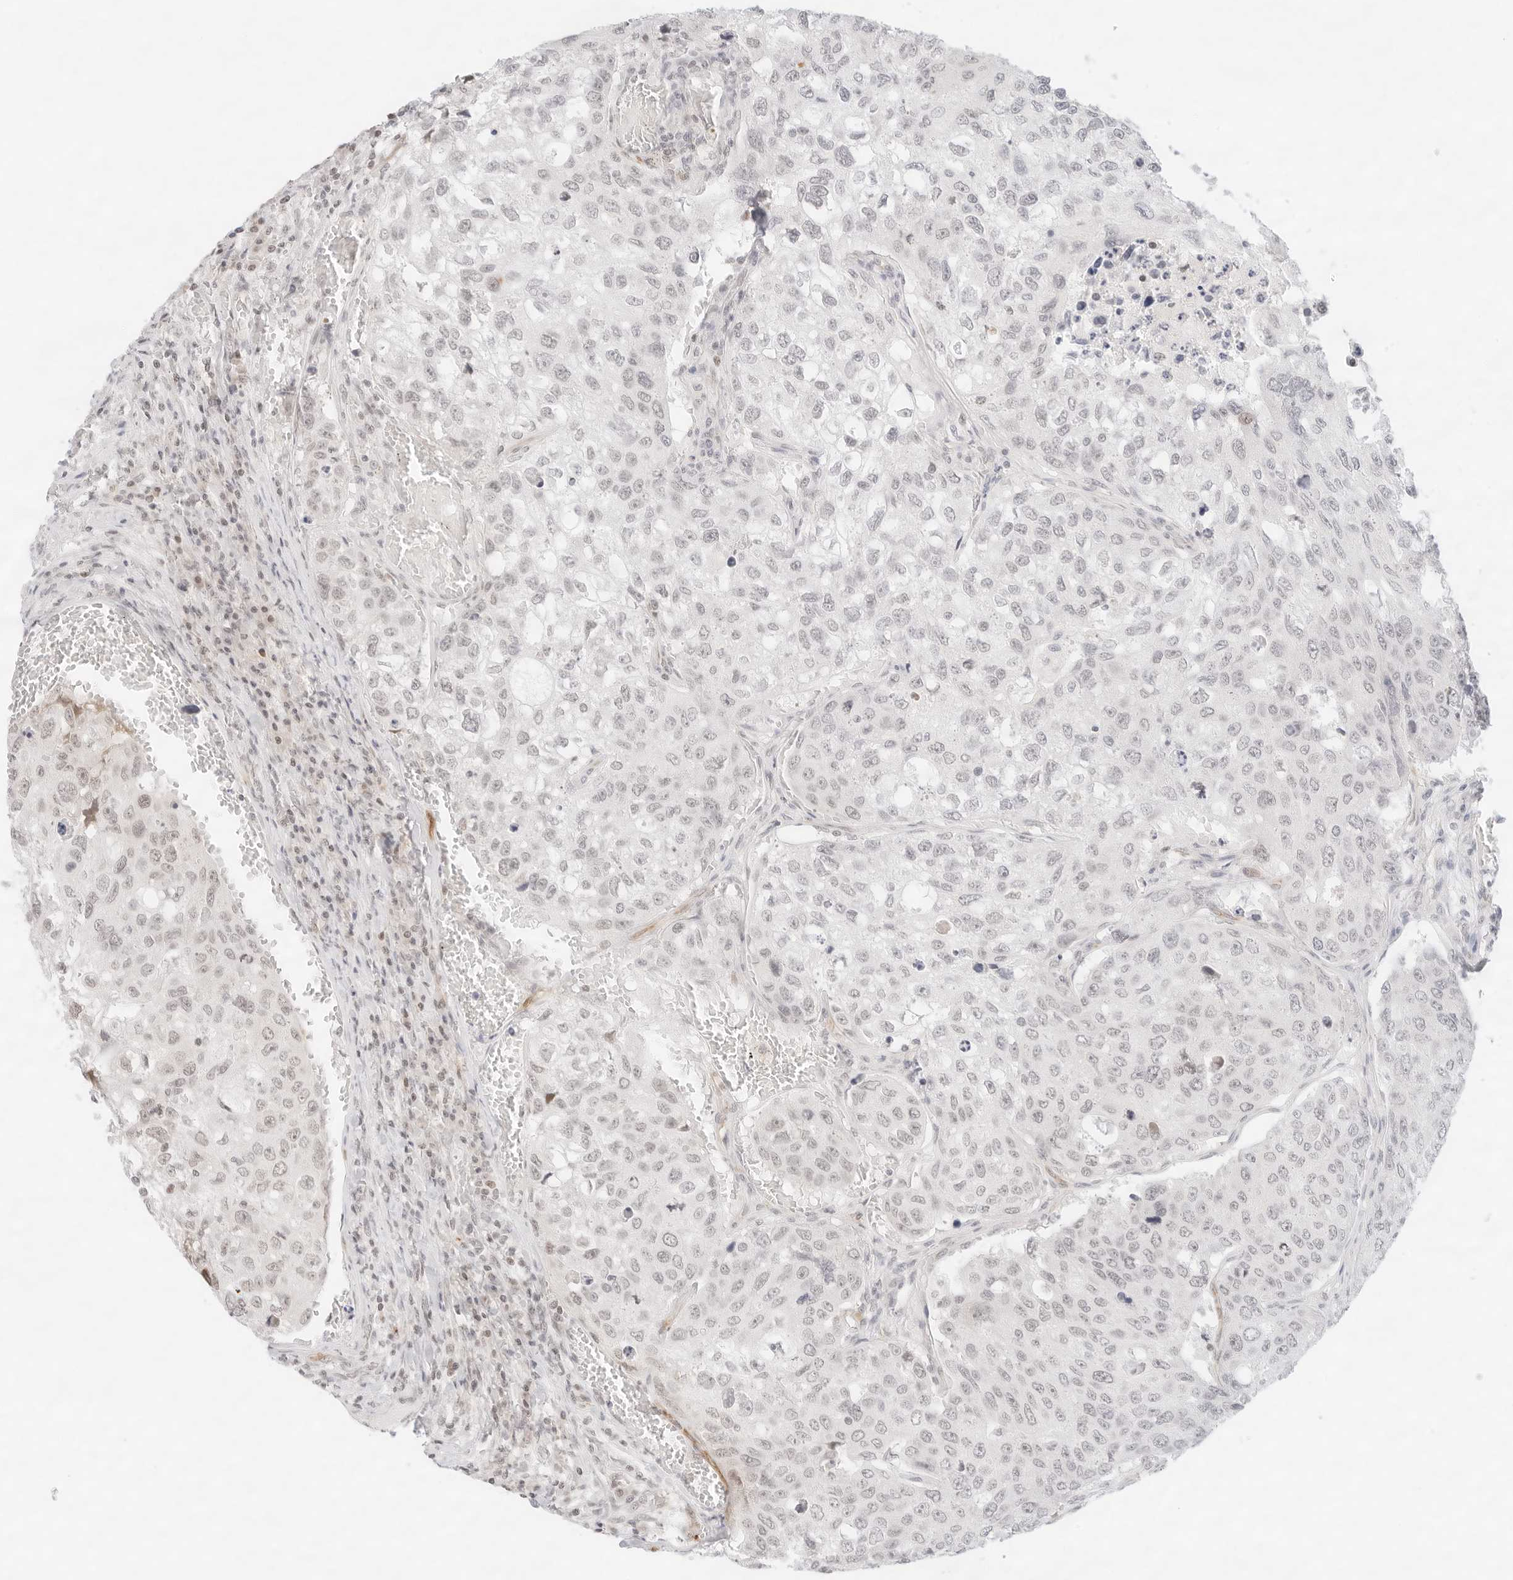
{"staining": {"intensity": "negative", "quantity": "none", "location": "none"}, "tissue": "urothelial cancer", "cell_type": "Tumor cells", "image_type": "cancer", "snomed": [{"axis": "morphology", "description": "Urothelial carcinoma, High grade"}, {"axis": "topography", "description": "Lymph node"}, {"axis": "topography", "description": "Urinary bladder"}], "caption": "Tumor cells are negative for brown protein staining in high-grade urothelial carcinoma.", "gene": "GNAS", "patient": {"sex": "male", "age": 51}}